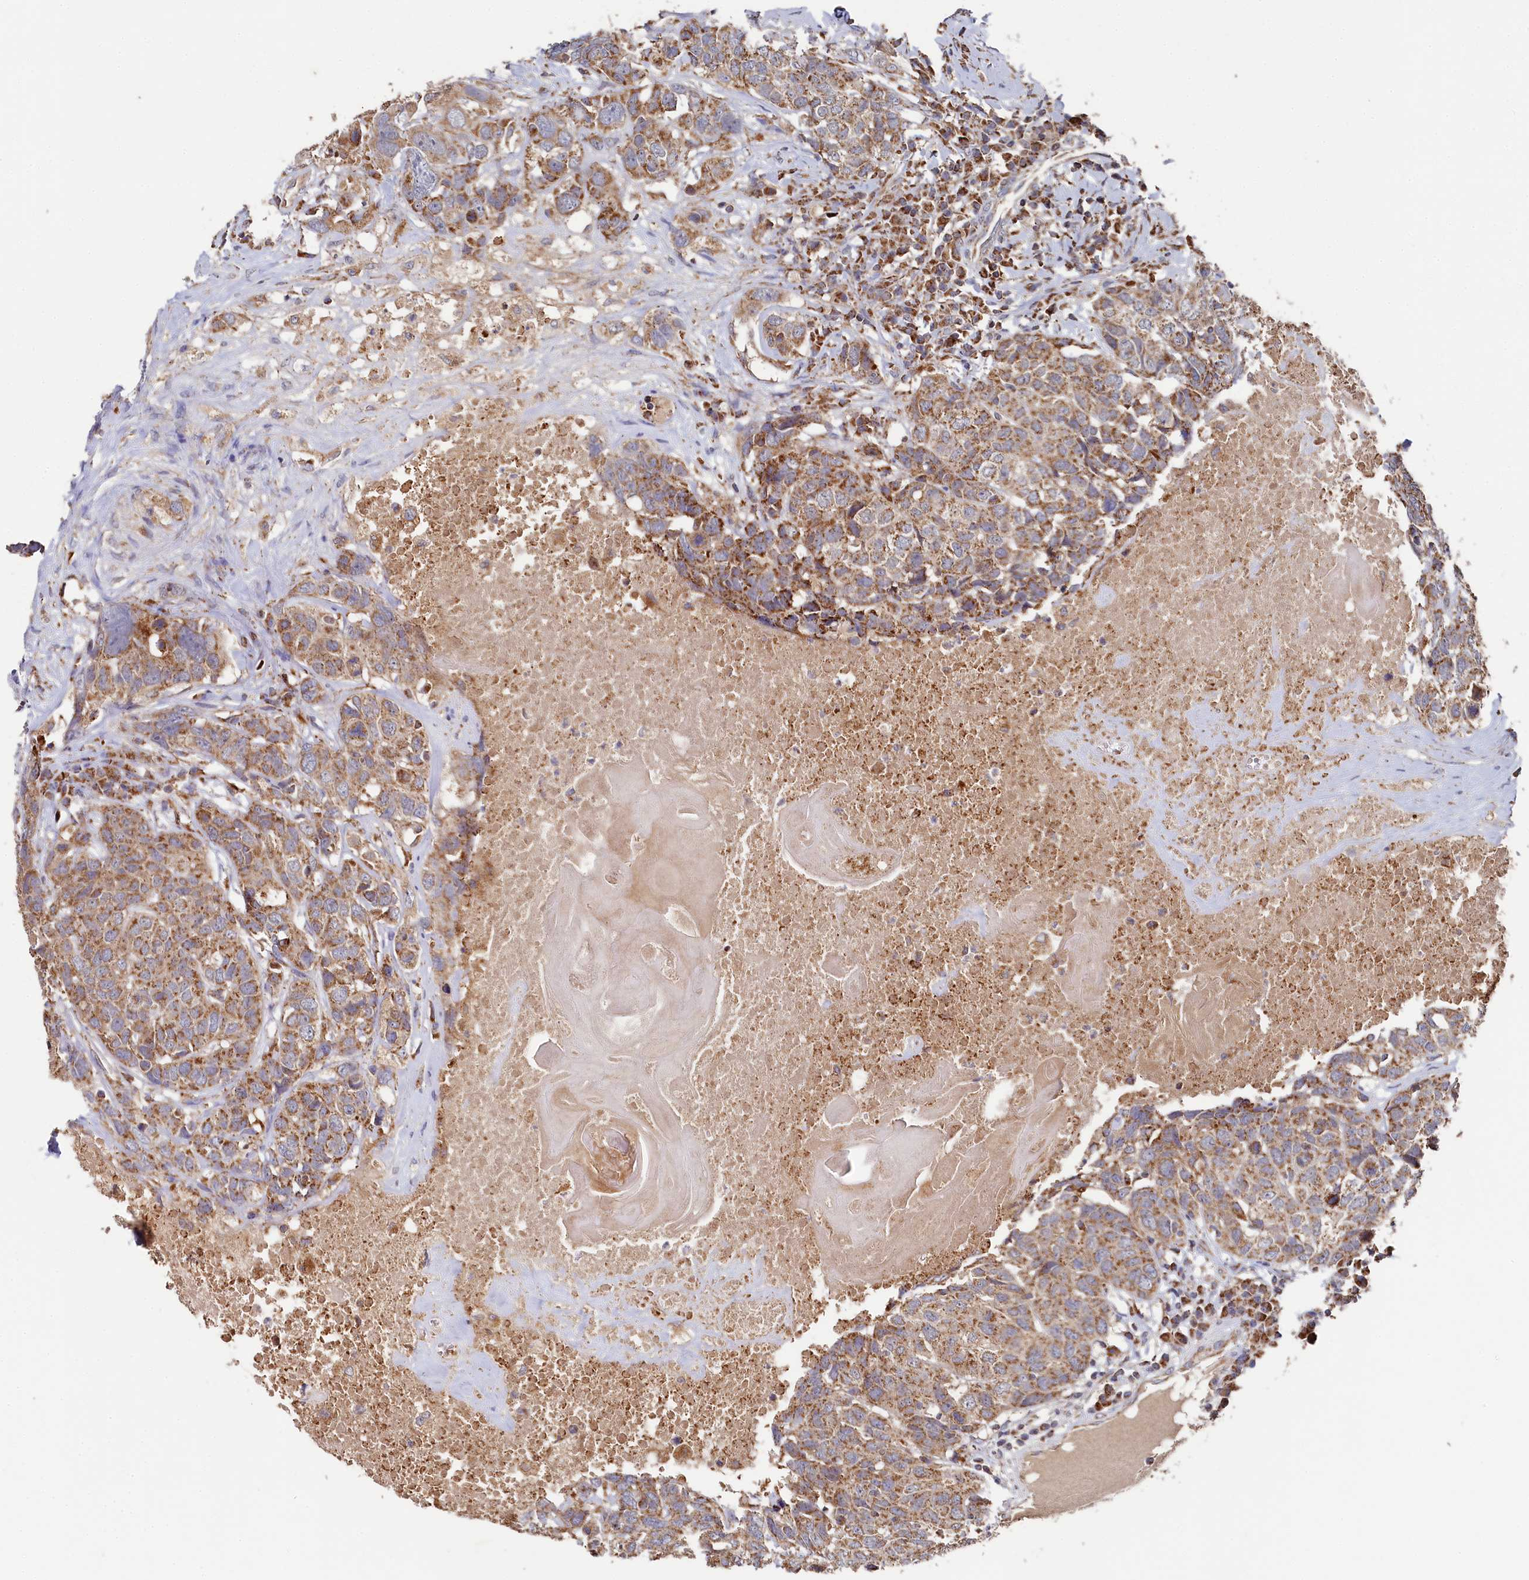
{"staining": {"intensity": "moderate", "quantity": ">75%", "location": "cytoplasmic/membranous"}, "tissue": "head and neck cancer", "cell_type": "Tumor cells", "image_type": "cancer", "snomed": [{"axis": "morphology", "description": "Squamous cell carcinoma, NOS"}, {"axis": "topography", "description": "Head-Neck"}], "caption": "Squamous cell carcinoma (head and neck) stained for a protein demonstrates moderate cytoplasmic/membranous positivity in tumor cells. Nuclei are stained in blue.", "gene": "HAUS2", "patient": {"sex": "male", "age": 66}}